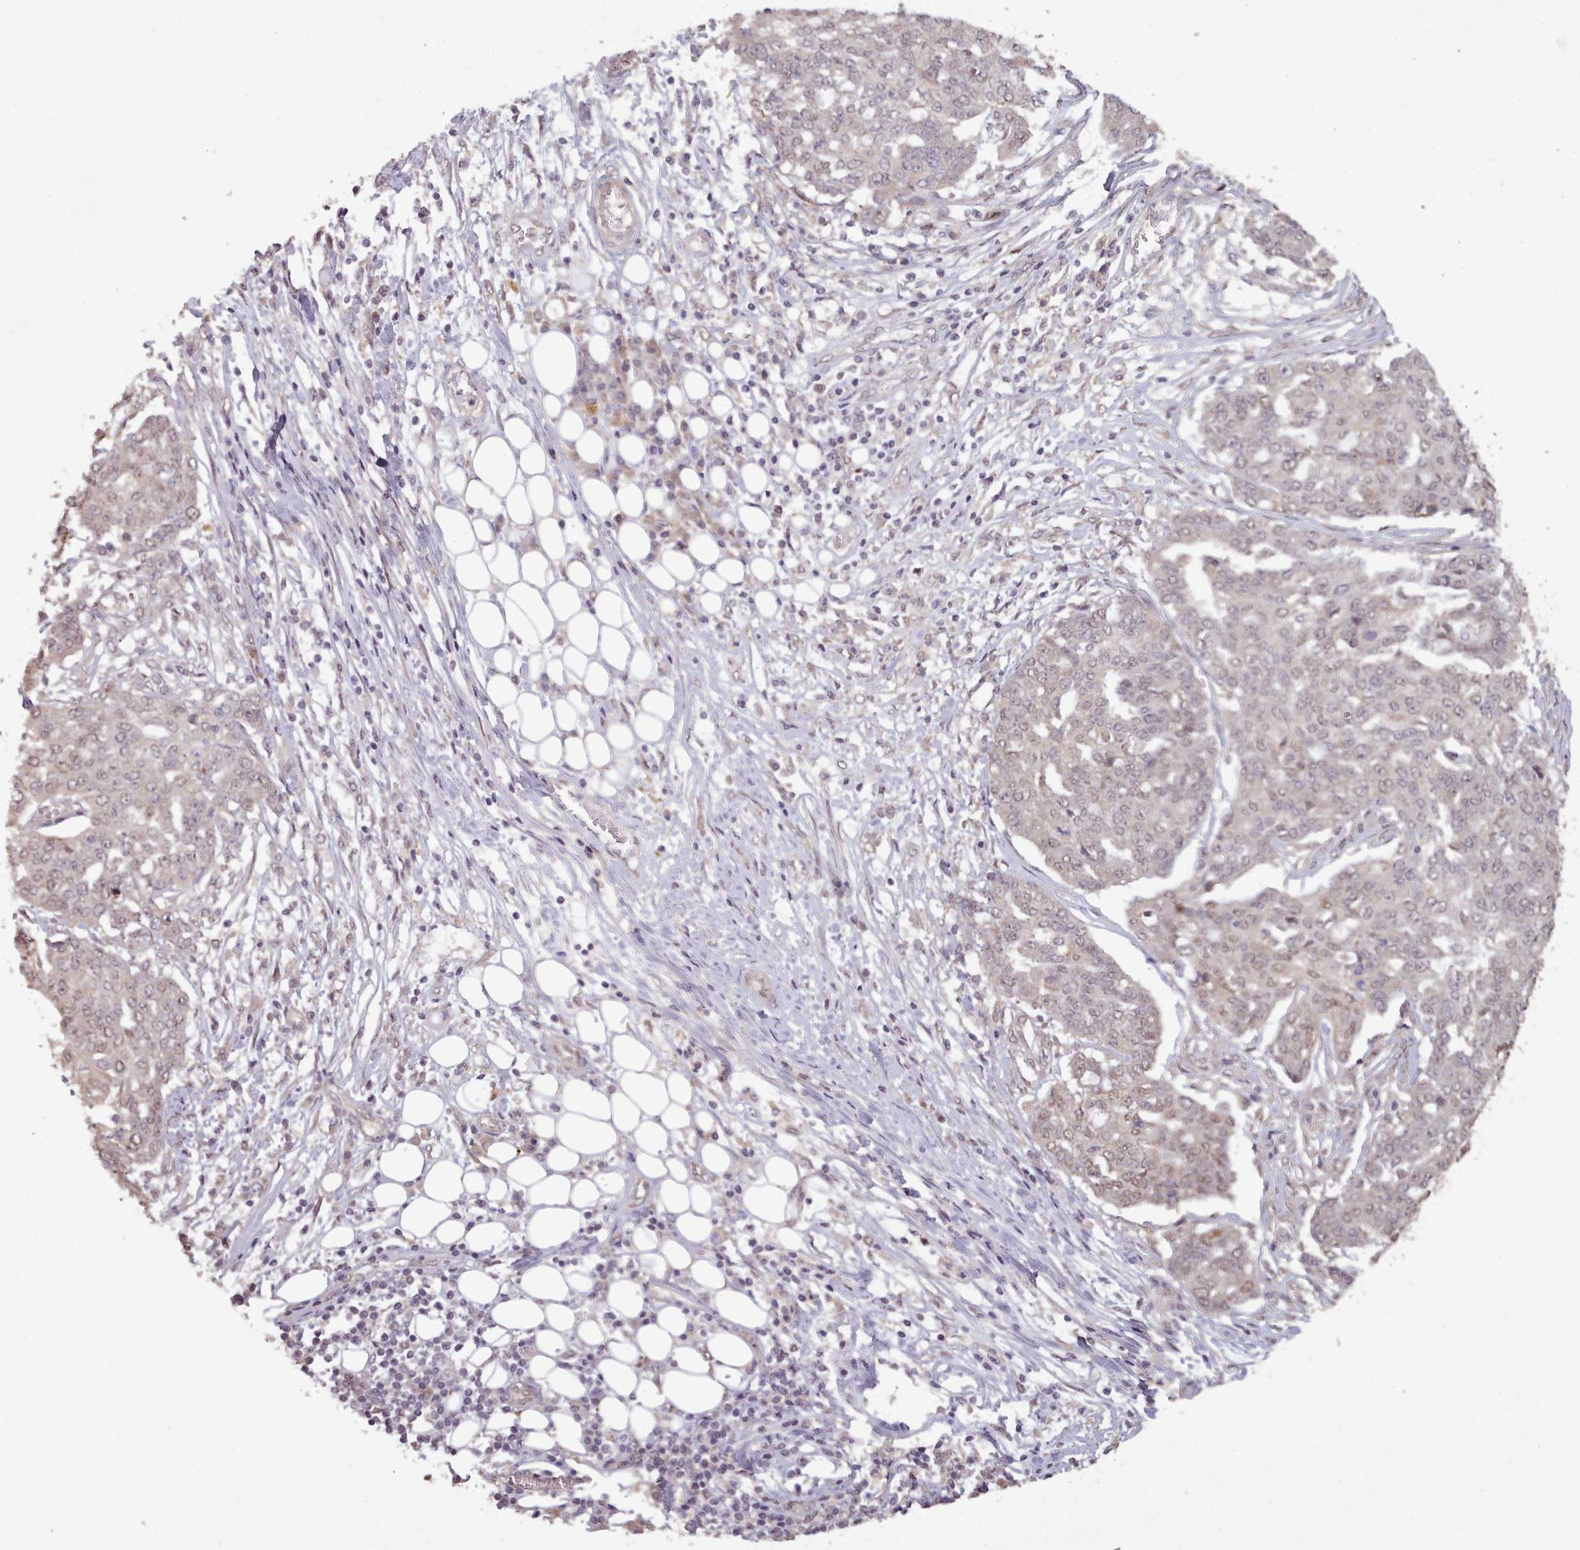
{"staining": {"intensity": "weak", "quantity": "25%-75%", "location": "nuclear"}, "tissue": "ovarian cancer", "cell_type": "Tumor cells", "image_type": "cancer", "snomed": [{"axis": "morphology", "description": "Cystadenocarcinoma, serous, NOS"}, {"axis": "topography", "description": "Soft tissue"}, {"axis": "topography", "description": "Ovary"}], "caption": "Immunohistochemical staining of human ovarian serous cystadenocarcinoma exhibits low levels of weak nuclear staining in about 25%-75% of tumor cells.", "gene": "CDC6", "patient": {"sex": "female", "age": 57}}